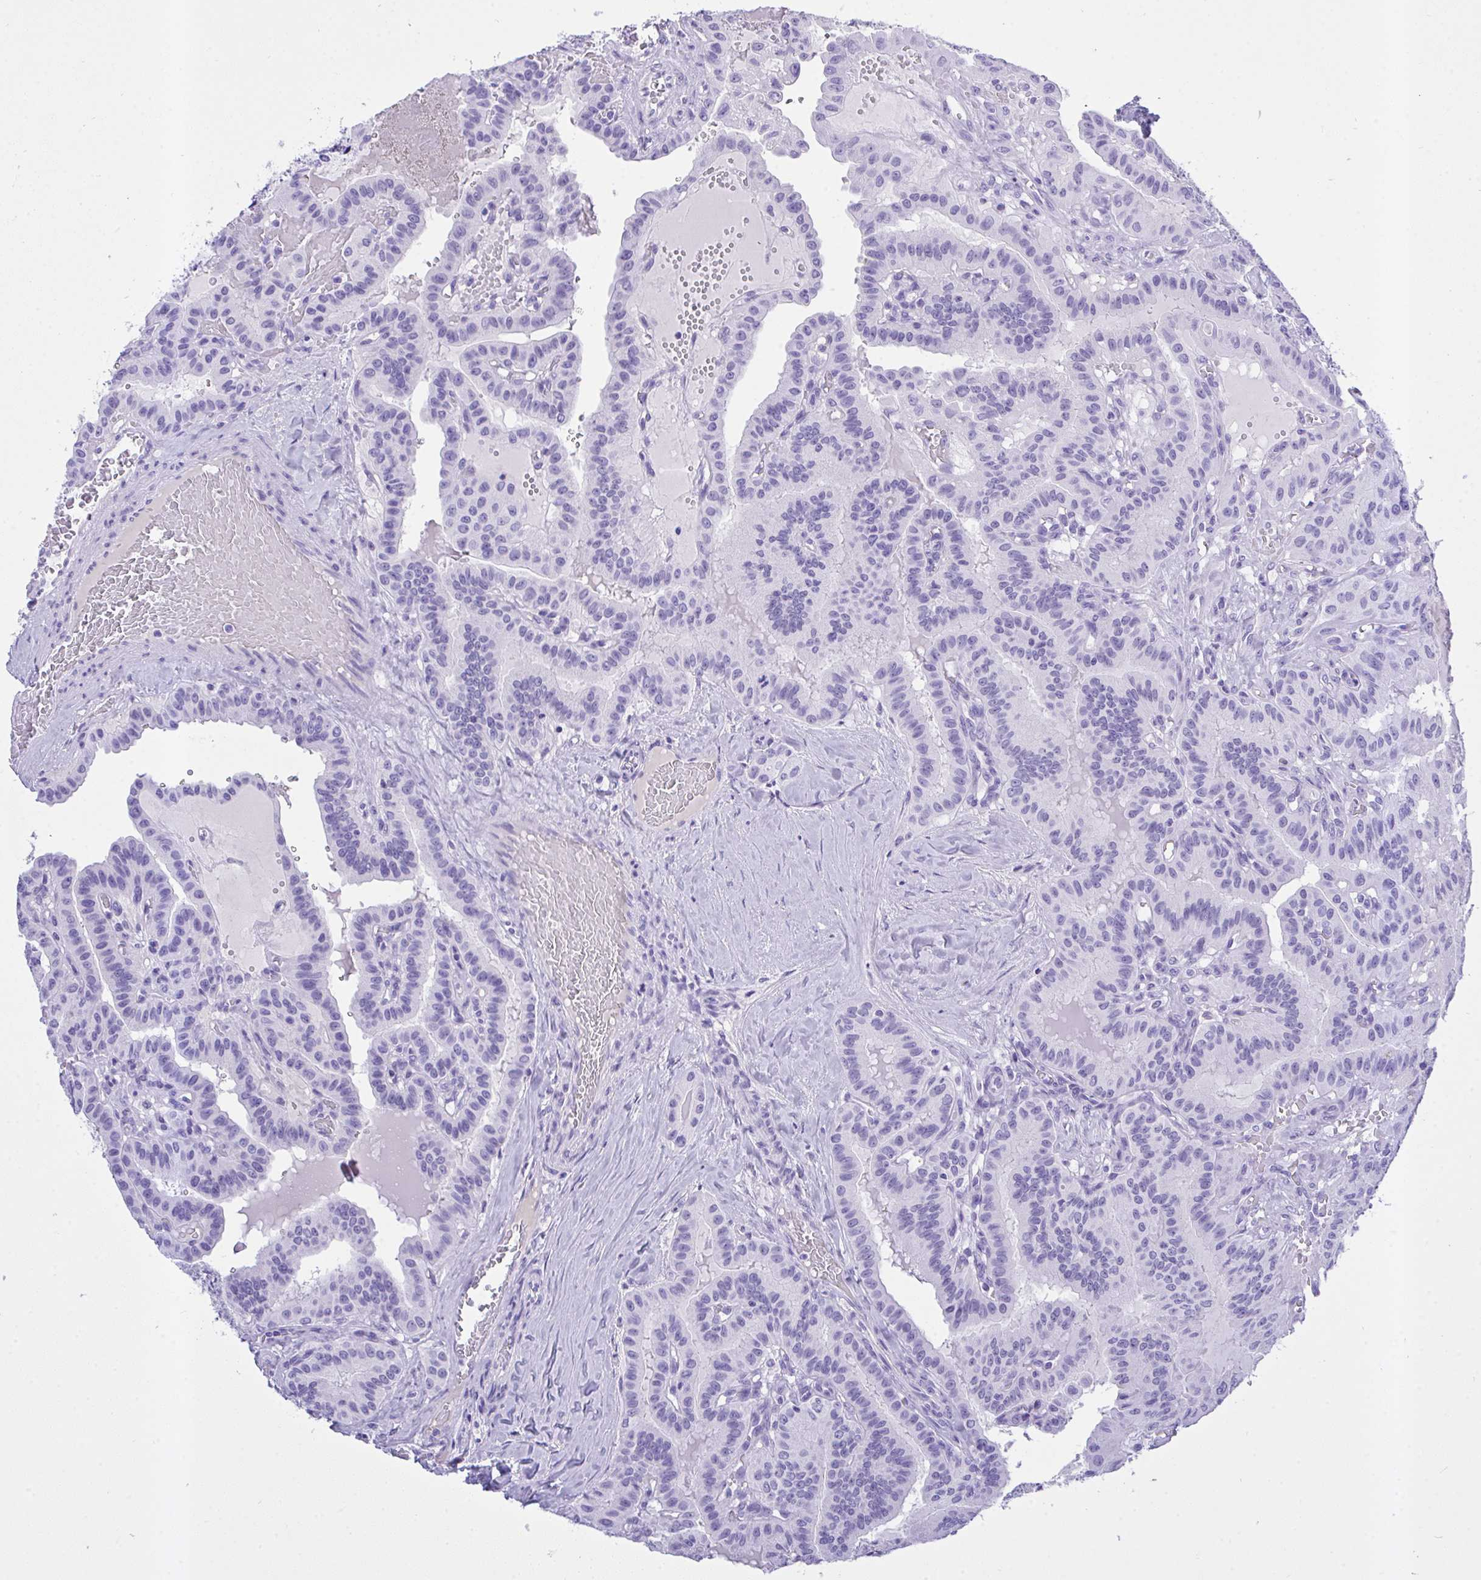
{"staining": {"intensity": "negative", "quantity": "none", "location": "none"}, "tissue": "thyroid cancer", "cell_type": "Tumor cells", "image_type": "cancer", "snomed": [{"axis": "morphology", "description": "Papillary adenocarcinoma, NOS"}, {"axis": "topography", "description": "Thyroid gland"}], "caption": "DAB immunohistochemical staining of thyroid papillary adenocarcinoma shows no significant expression in tumor cells.", "gene": "AKR1D1", "patient": {"sex": "male", "age": 87}}